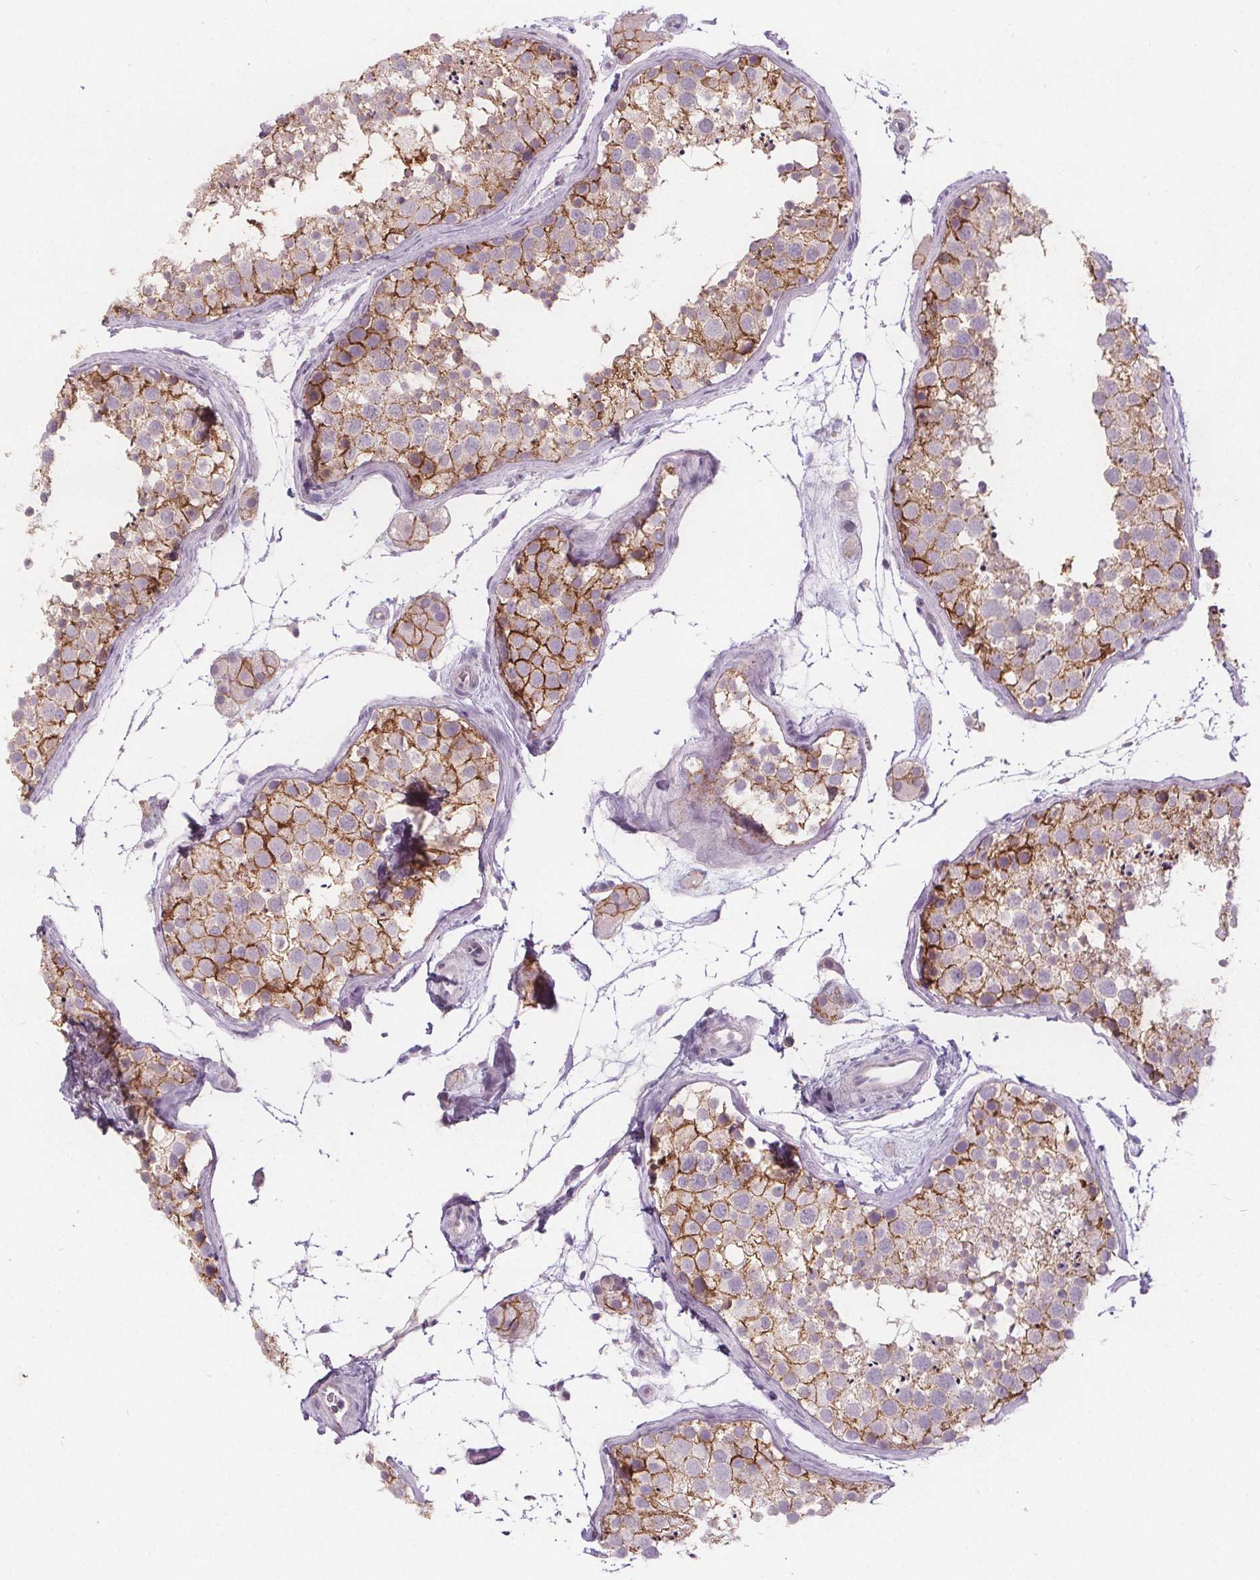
{"staining": {"intensity": "moderate", "quantity": "25%-75%", "location": "cytoplasmic/membranous"}, "tissue": "testis", "cell_type": "Cells in seminiferous ducts", "image_type": "normal", "snomed": [{"axis": "morphology", "description": "Normal tissue, NOS"}, {"axis": "topography", "description": "Testis"}], "caption": "Cells in seminiferous ducts display medium levels of moderate cytoplasmic/membranous positivity in approximately 25%-75% of cells in benign human testis. (DAB = brown stain, brightfield microscopy at high magnification).", "gene": "ATP1A1", "patient": {"sex": "male", "age": 41}}